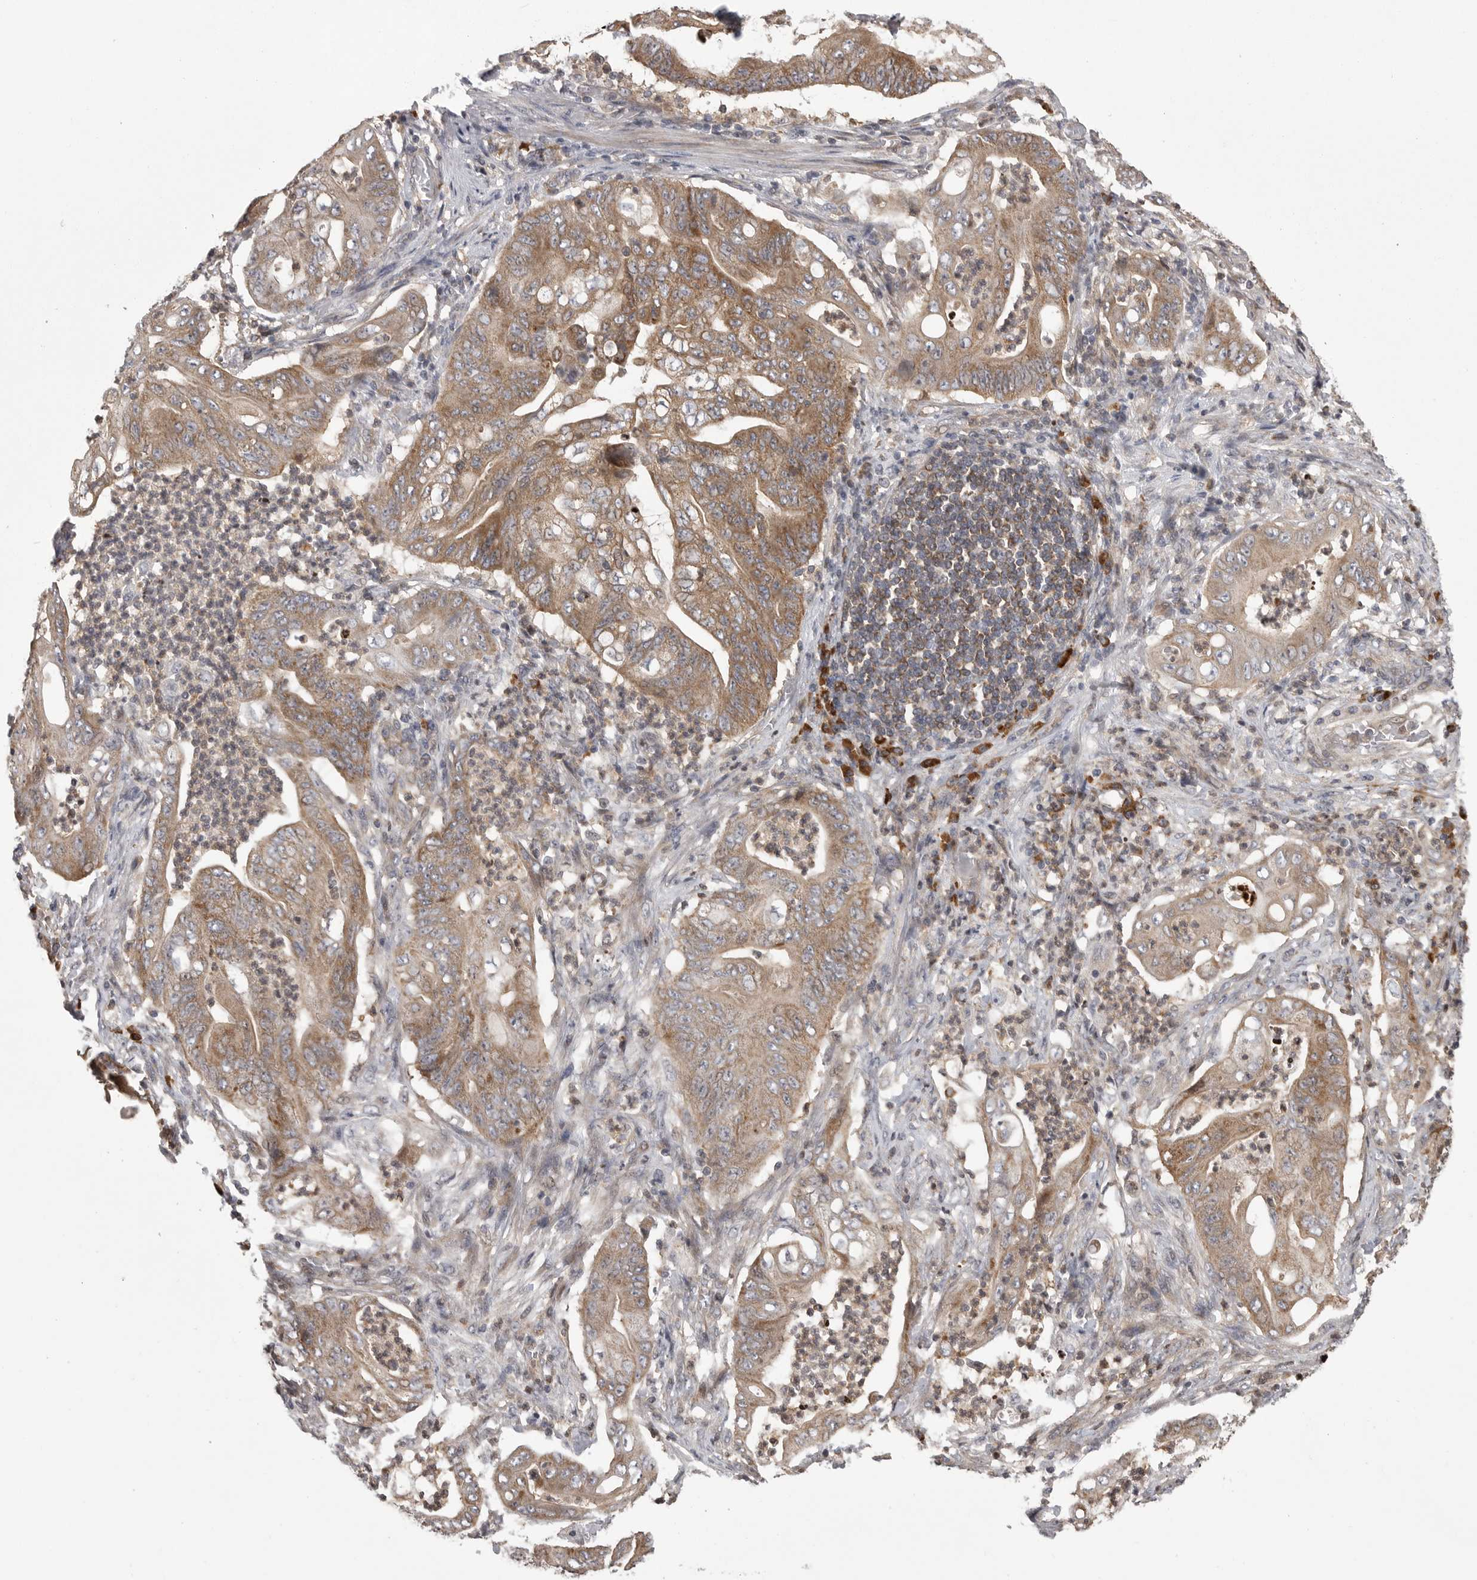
{"staining": {"intensity": "moderate", "quantity": ">75%", "location": "cytoplasmic/membranous"}, "tissue": "stomach cancer", "cell_type": "Tumor cells", "image_type": "cancer", "snomed": [{"axis": "morphology", "description": "Adenocarcinoma, NOS"}, {"axis": "topography", "description": "Stomach"}], "caption": "Adenocarcinoma (stomach) was stained to show a protein in brown. There is medium levels of moderate cytoplasmic/membranous positivity in about >75% of tumor cells.", "gene": "OXR1", "patient": {"sex": "female", "age": 73}}